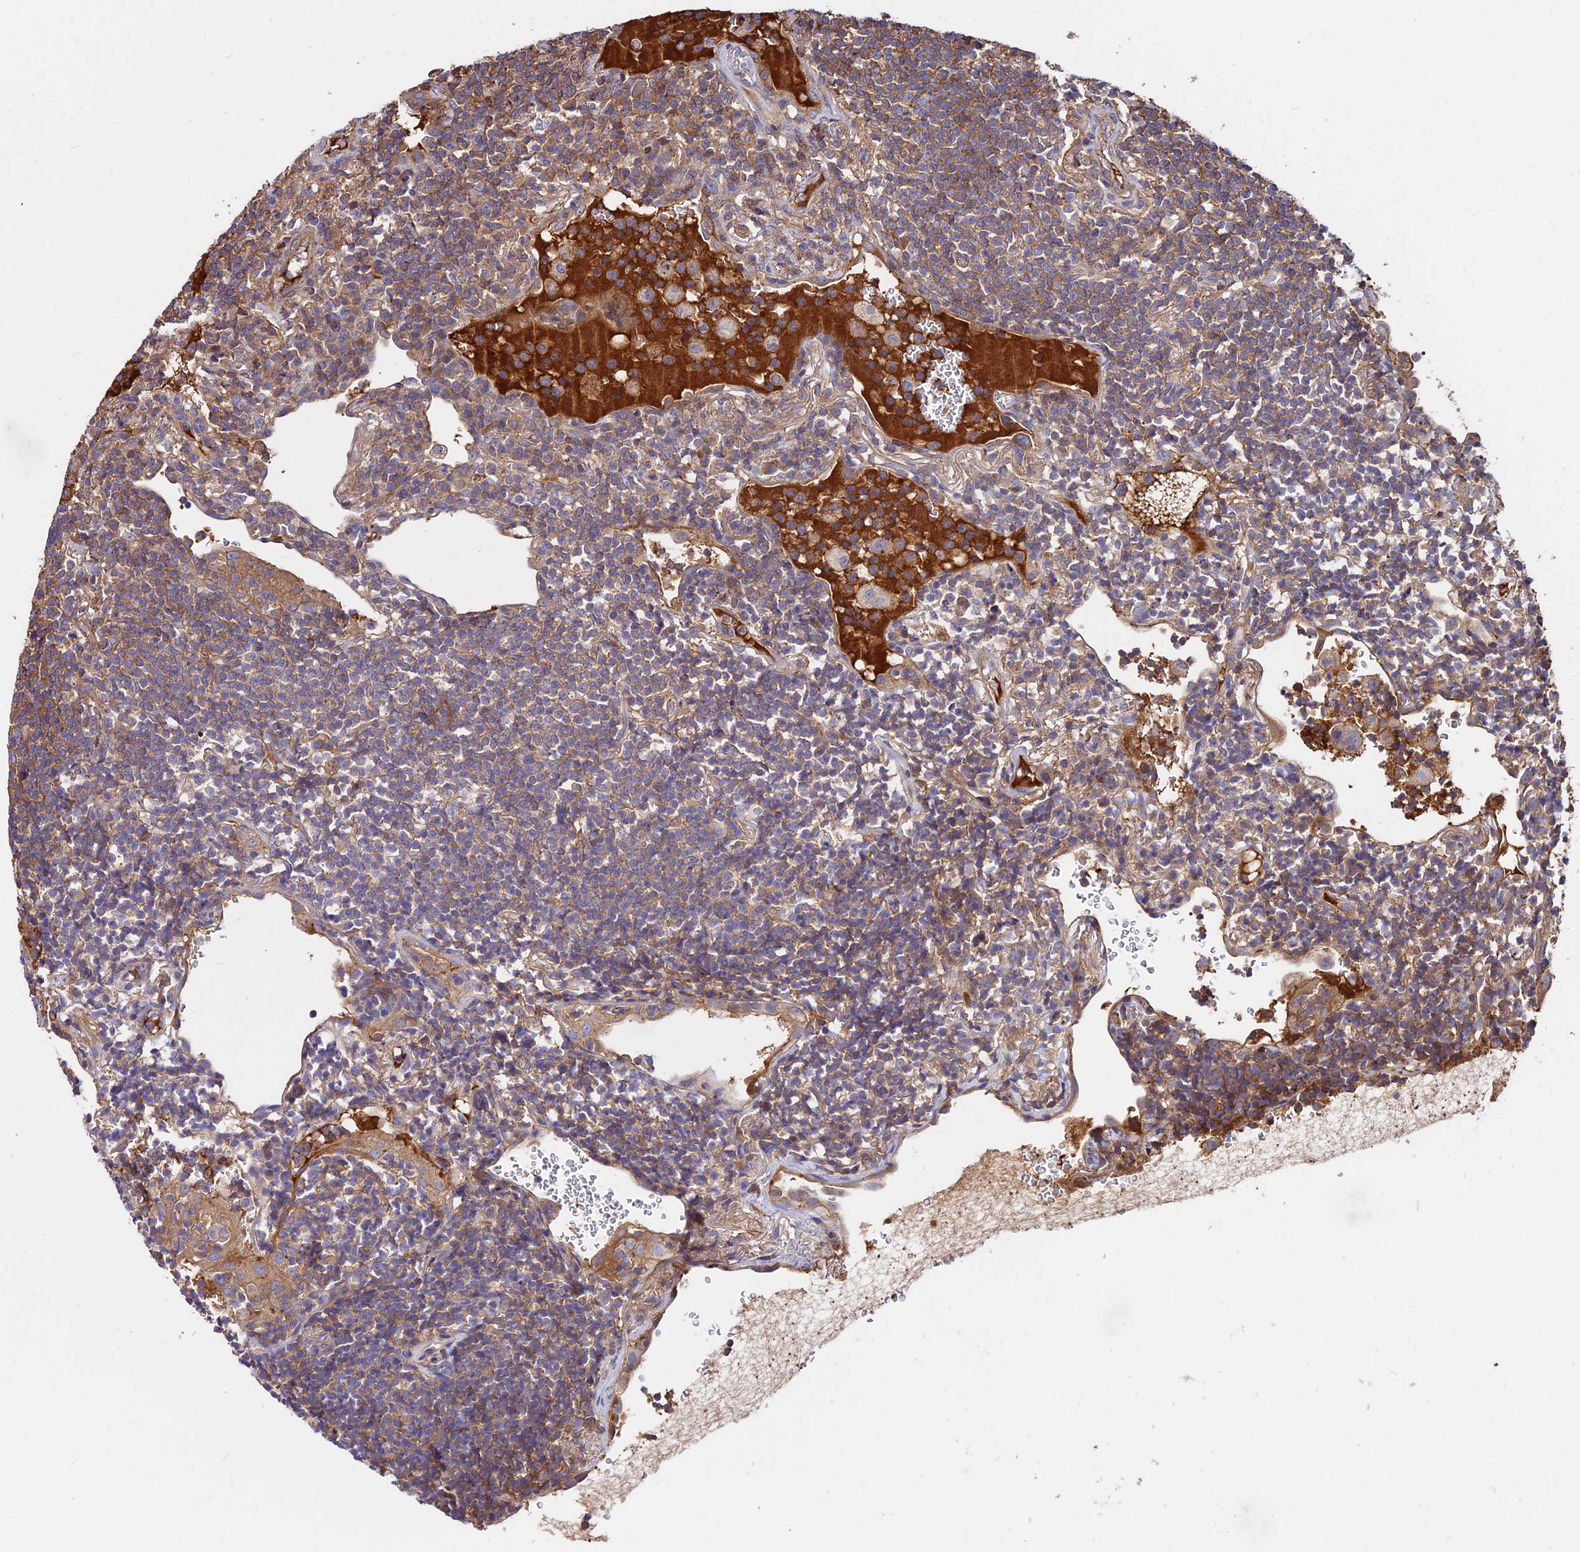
{"staining": {"intensity": "moderate", "quantity": ">75%", "location": "cytoplasmic/membranous"}, "tissue": "lymphoma", "cell_type": "Tumor cells", "image_type": "cancer", "snomed": [{"axis": "morphology", "description": "Malignant lymphoma, non-Hodgkin's type, Low grade"}, {"axis": "topography", "description": "Lung"}], "caption": "Immunohistochemistry (IHC) photomicrograph of malignant lymphoma, non-Hodgkin's type (low-grade) stained for a protein (brown), which reveals medium levels of moderate cytoplasmic/membranous expression in approximately >75% of tumor cells.", "gene": "PYM1", "patient": {"sex": "female", "age": 71}}